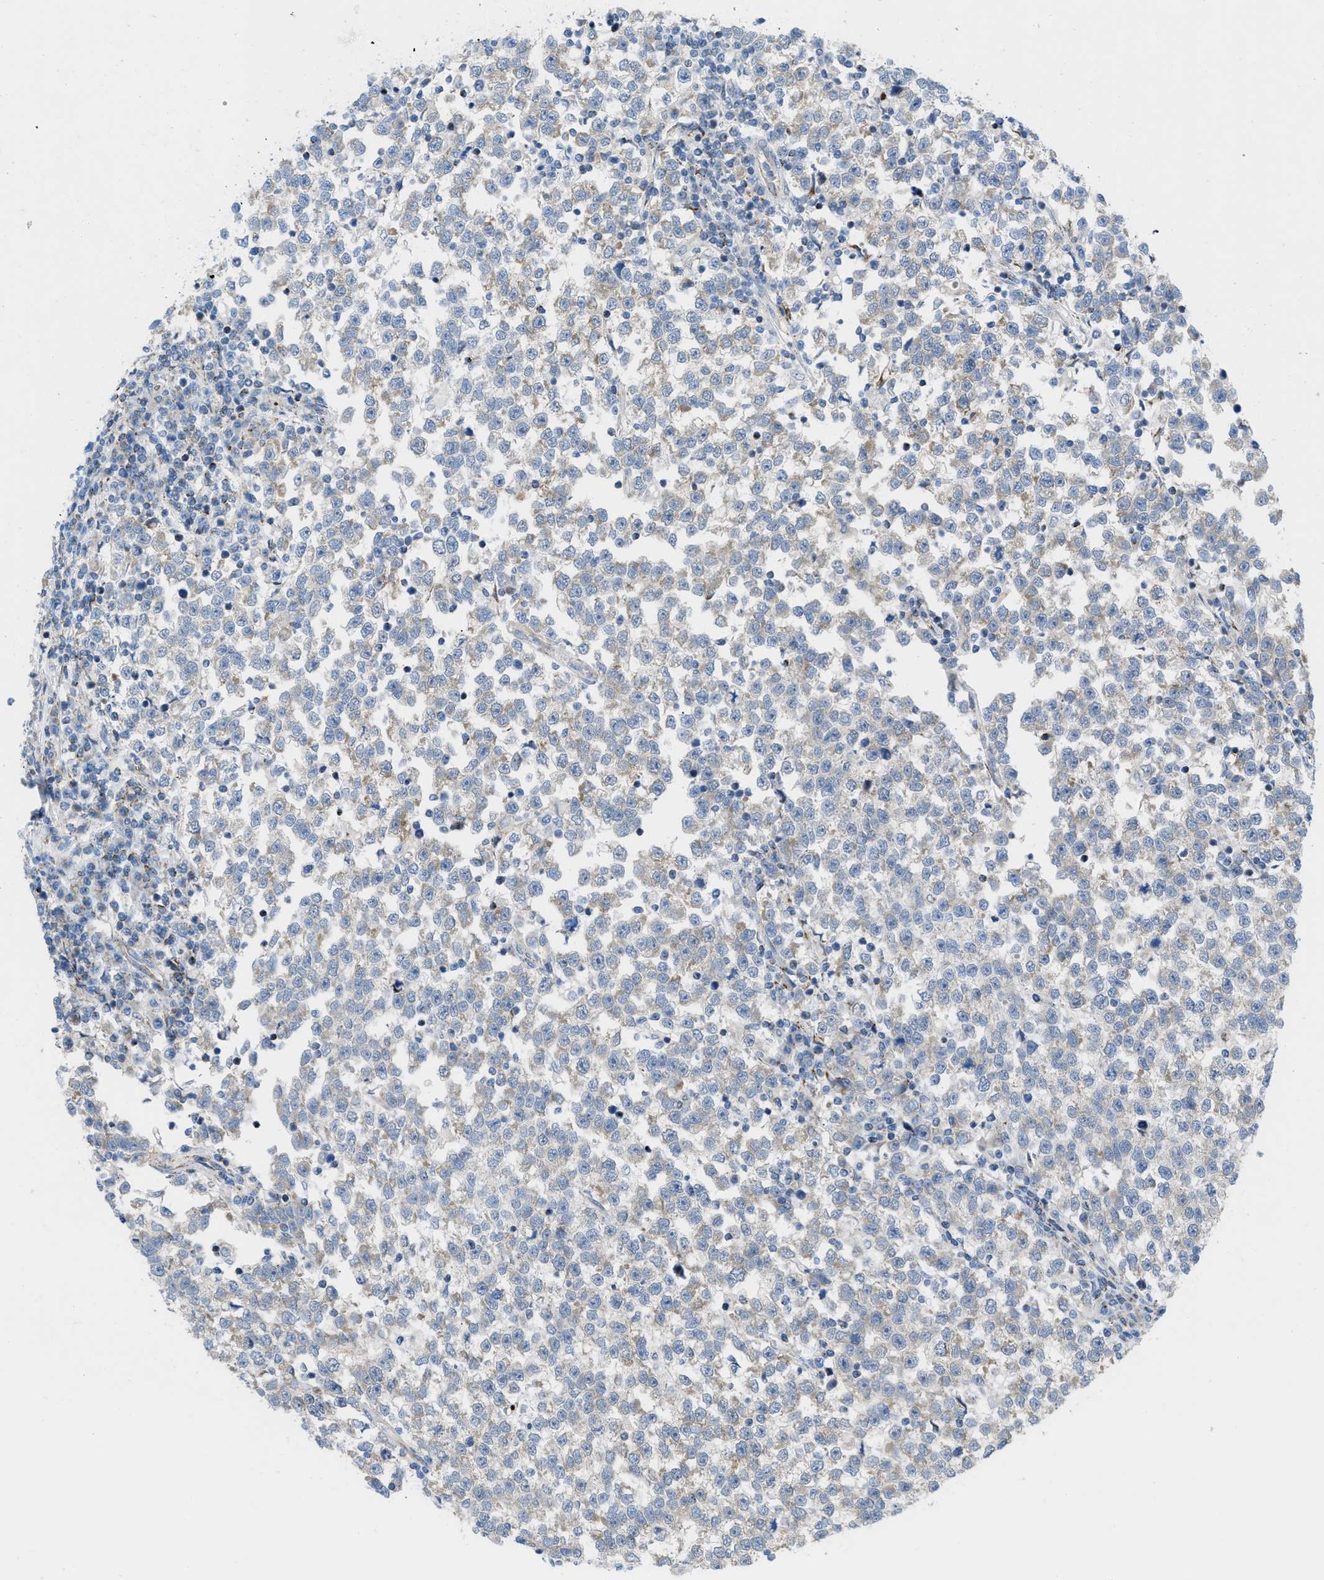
{"staining": {"intensity": "weak", "quantity": "<25%", "location": "cytoplasmic/membranous"}, "tissue": "testis cancer", "cell_type": "Tumor cells", "image_type": "cancer", "snomed": [{"axis": "morphology", "description": "Normal tissue, NOS"}, {"axis": "morphology", "description": "Seminoma, NOS"}, {"axis": "topography", "description": "Testis"}], "caption": "Image shows no protein expression in tumor cells of testis seminoma tissue. Nuclei are stained in blue.", "gene": "RBBP9", "patient": {"sex": "male", "age": 43}}